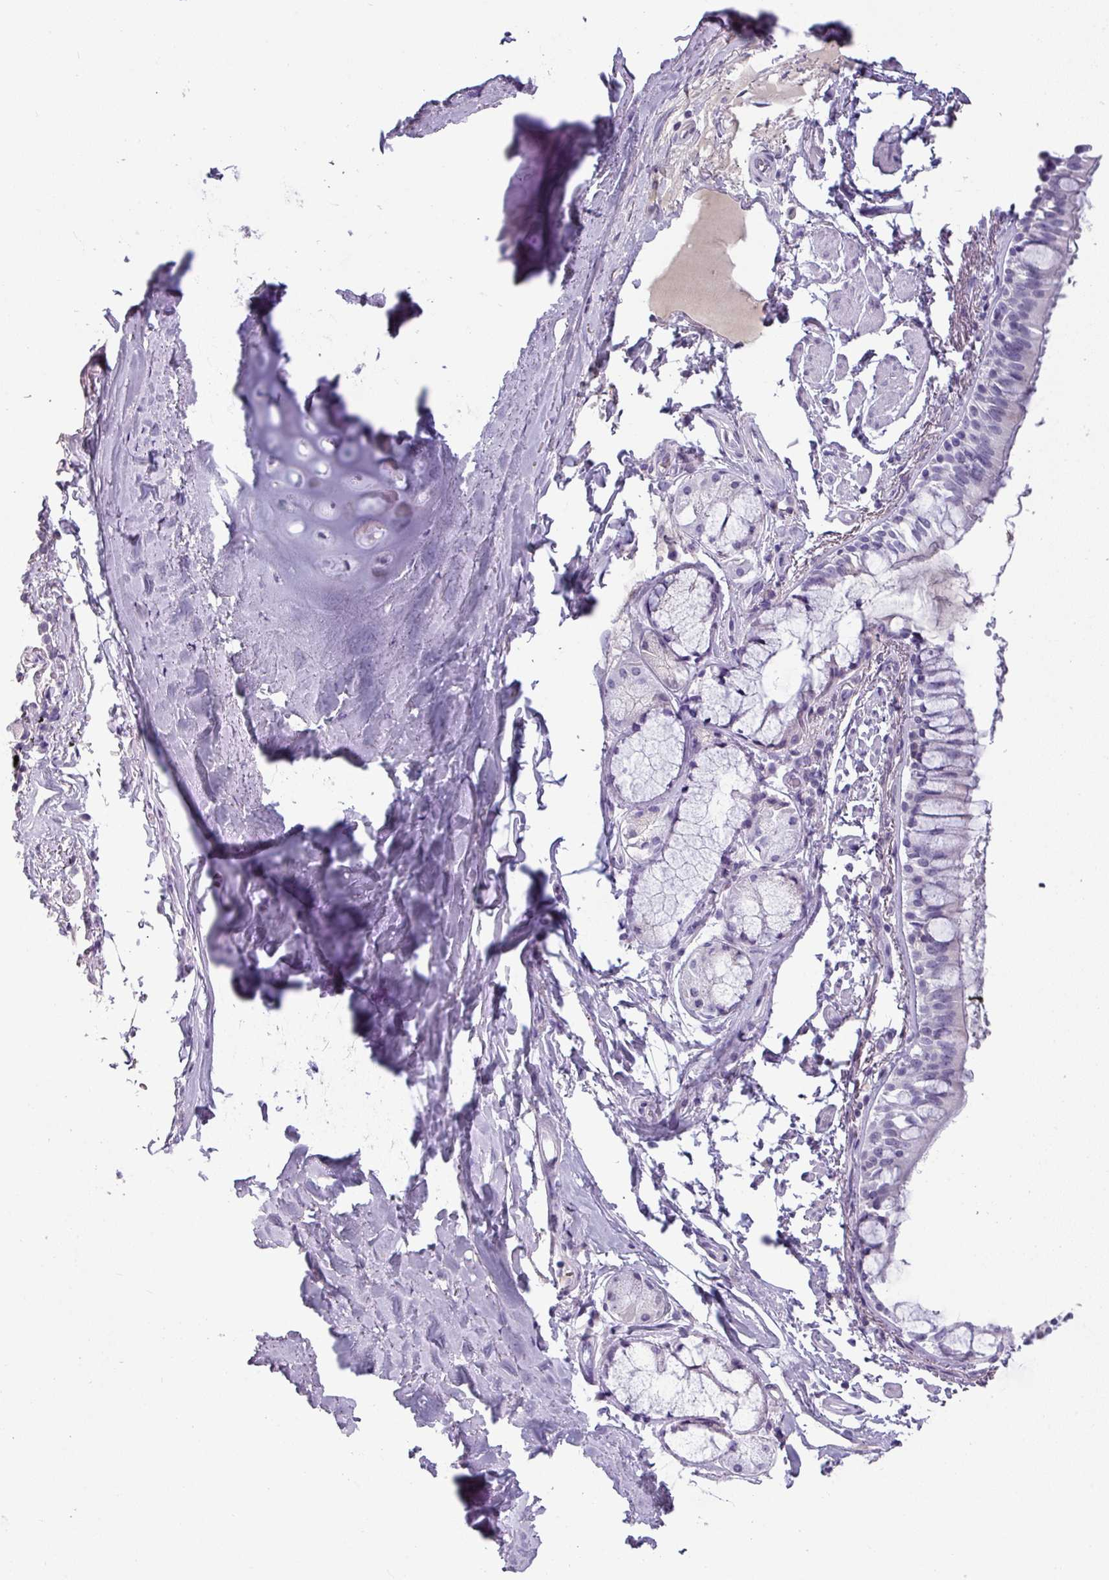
{"staining": {"intensity": "negative", "quantity": "none", "location": "none"}, "tissue": "bronchus", "cell_type": "Respiratory epithelial cells", "image_type": "normal", "snomed": [{"axis": "morphology", "description": "Normal tissue, NOS"}, {"axis": "topography", "description": "Bronchus"}], "caption": "Immunohistochemistry of benign human bronchus displays no staining in respiratory epithelial cells.", "gene": "SLC26A9", "patient": {"sex": "male", "age": 70}}